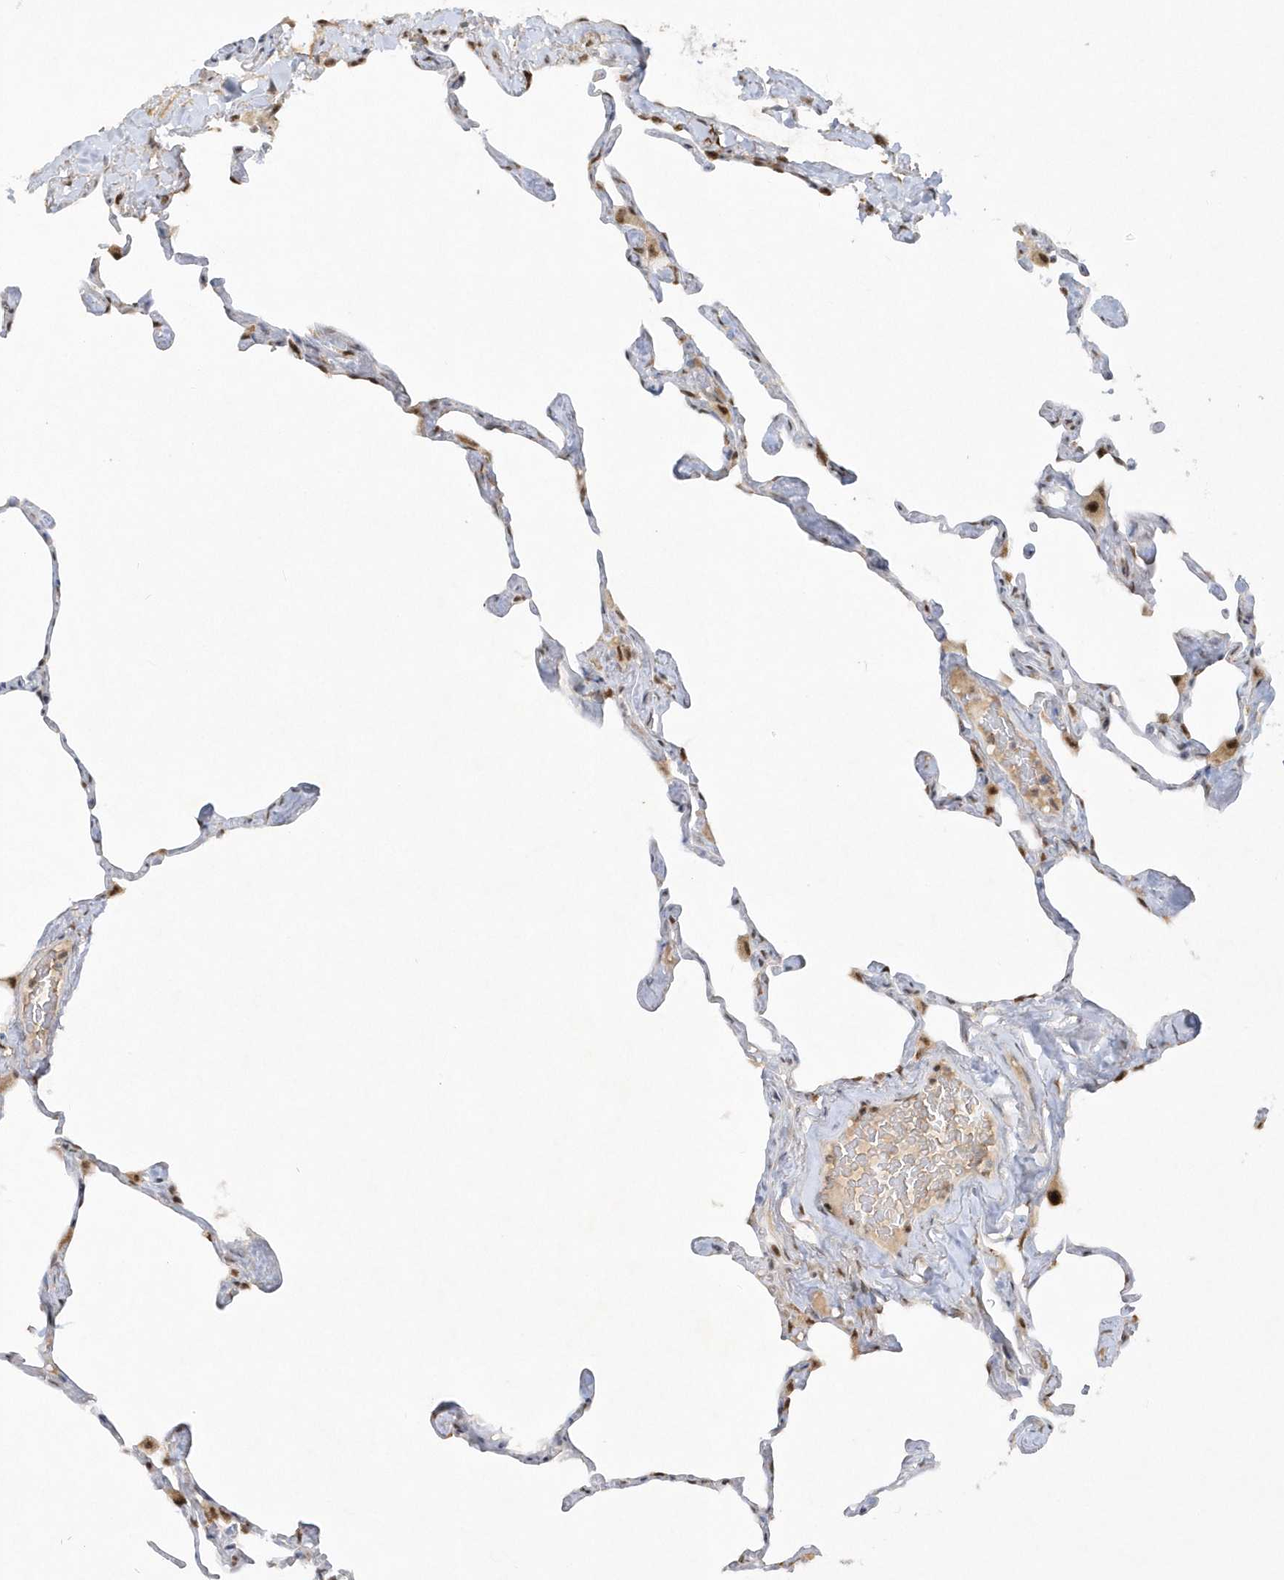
{"staining": {"intensity": "negative", "quantity": "none", "location": "none"}, "tissue": "lung", "cell_type": "Alveolar cells", "image_type": "normal", "snomed": [{"axis": "morphology", "description": "Normal tissue, NOS"}, {"axis": "topography", "description": "Lung"}], "caption": "Immunohistochemistry (IHC) of normal lung demonstrates no expression in alveolar cells. Brightfield microscopy of IHC stained with DAB (brown) and hematoxylin (blue), captured at high magnification.", "gene": "CPSF3", "patient": {"sex": "male", "age": 65}}